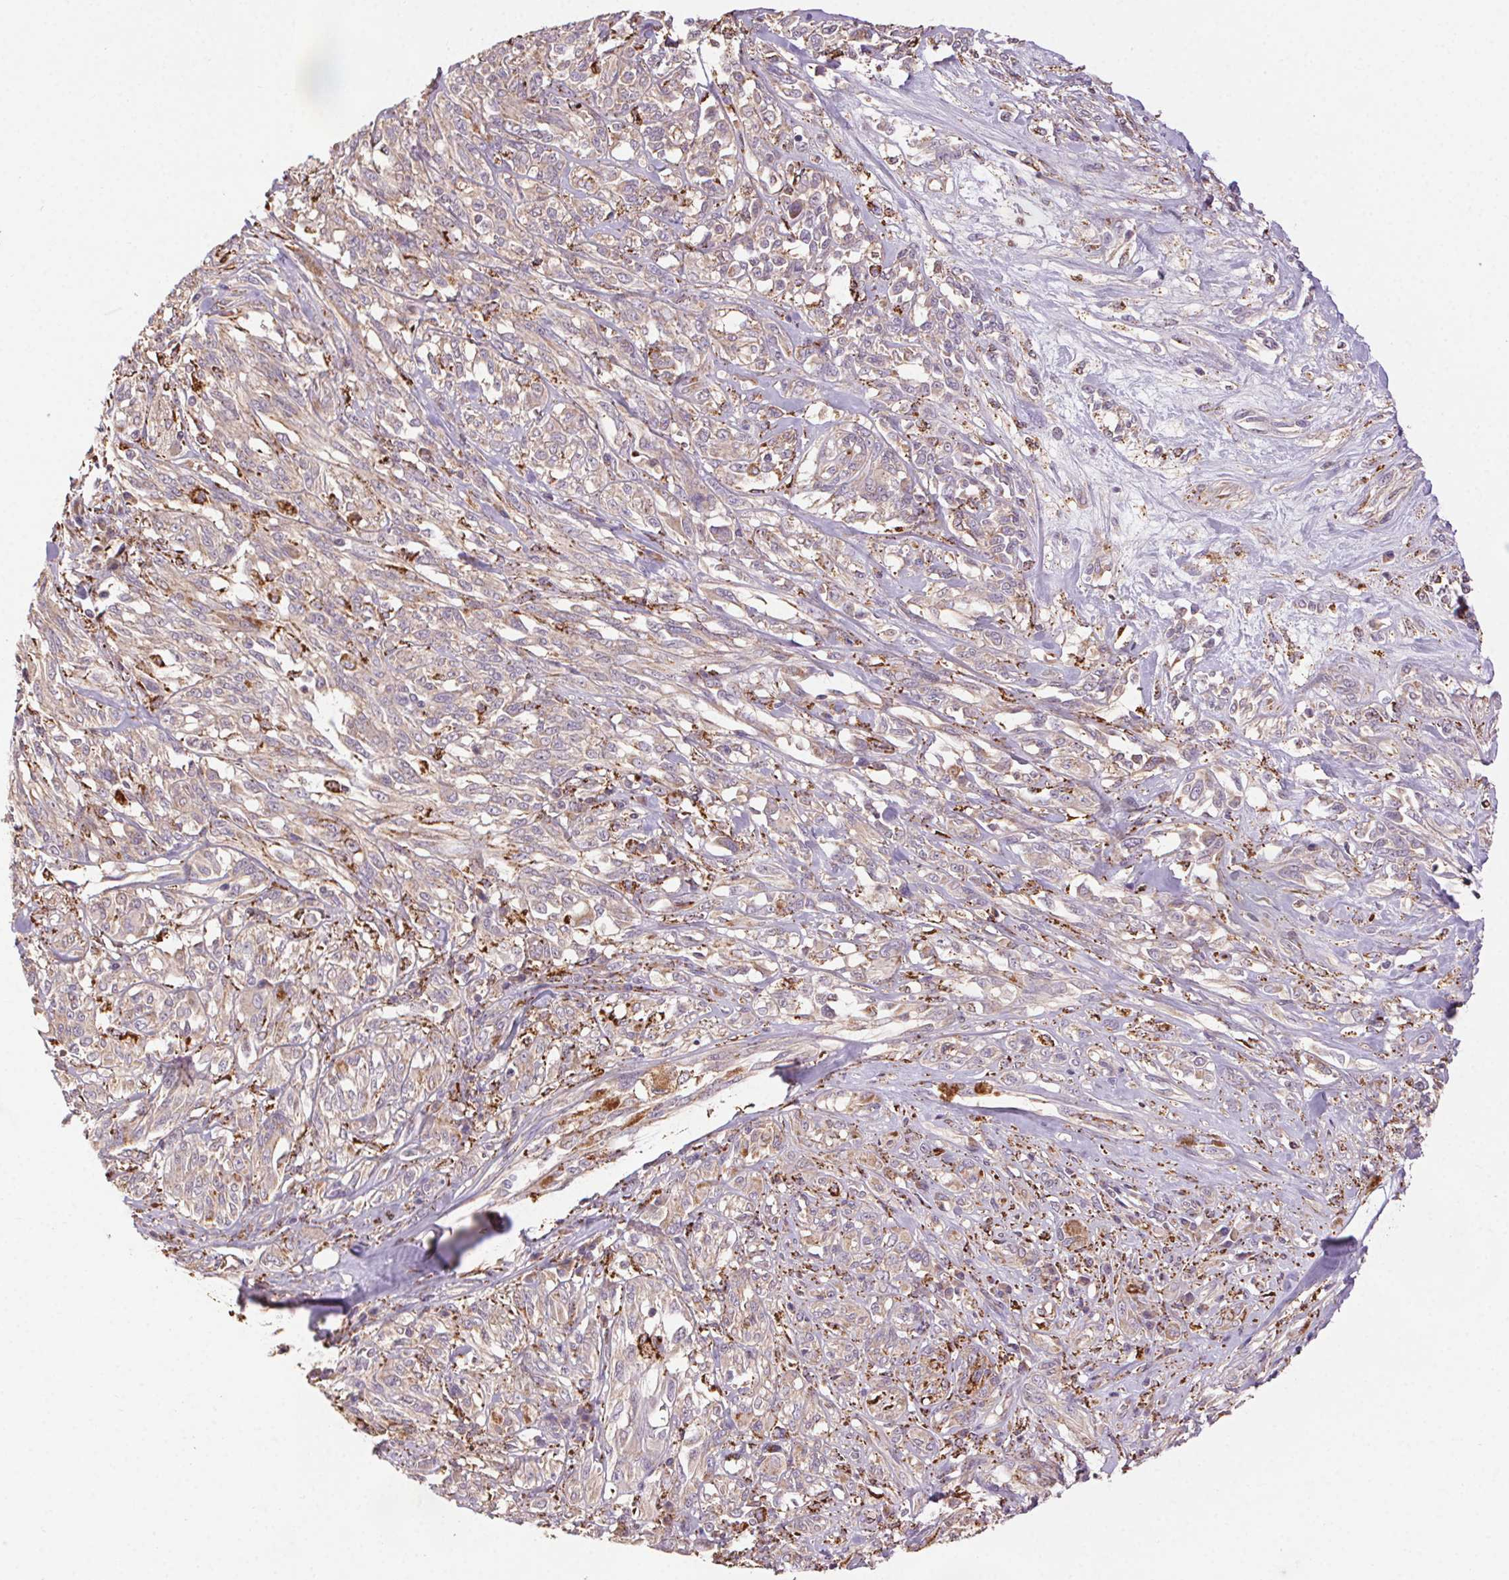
{"staining": {"intensity": "weak", "quantity": "<25%", "location": "cytoplasmic/membranous"}, "tissue": "melanoma", "cell_type": "Tumor cells", "image_type": "cancer", "snomed": [{"axis": "morphology", "description": "Malignant melanoma, NOS"}, {"axis": "topography", "description": "Skin"}], "caption": "There is no significant positivity in tumor cells of malignant melanoma.", "gene": "FNBP1L", "patient": {"sex": "female", "age": 91}}